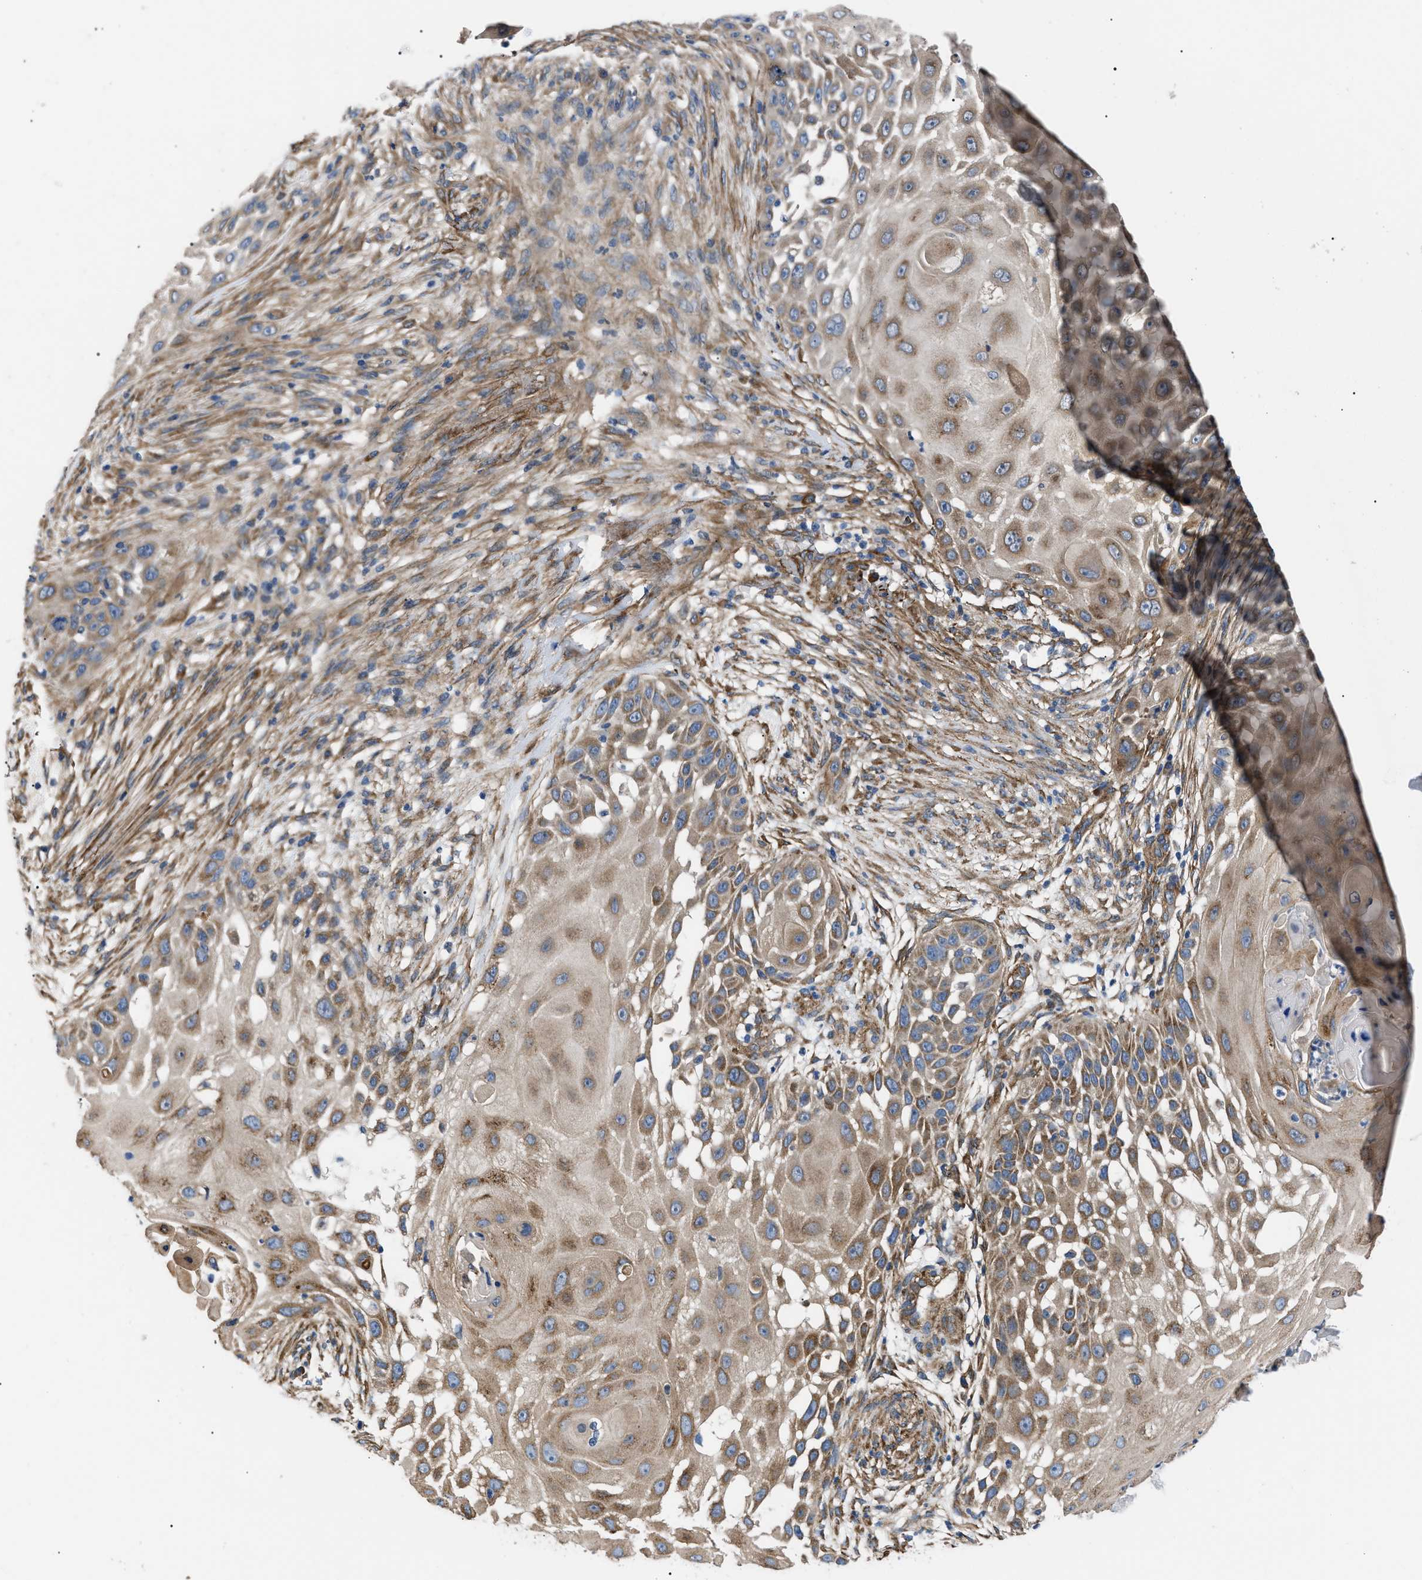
{"staining": {"intensity": "moderate", "quantity": ">75%", "location": "cytoplasmic/membranous"}, "tissue": "skin cancer", "cell_type": "Tumor cells", "image_type": "cancer", "snomed": [{"axis": "morphology", "description": "Squamous cell carcinoma, NOS"}, {"axis": "topography", "description": "Skin"}], "caption": "Skin squamous cell carcinoma stained for a protein displays moderate cytoplasmic/membranous positivity in tumor cells.", "gene": "MYO10", "patient": {"sex": "female", "age": 44}}